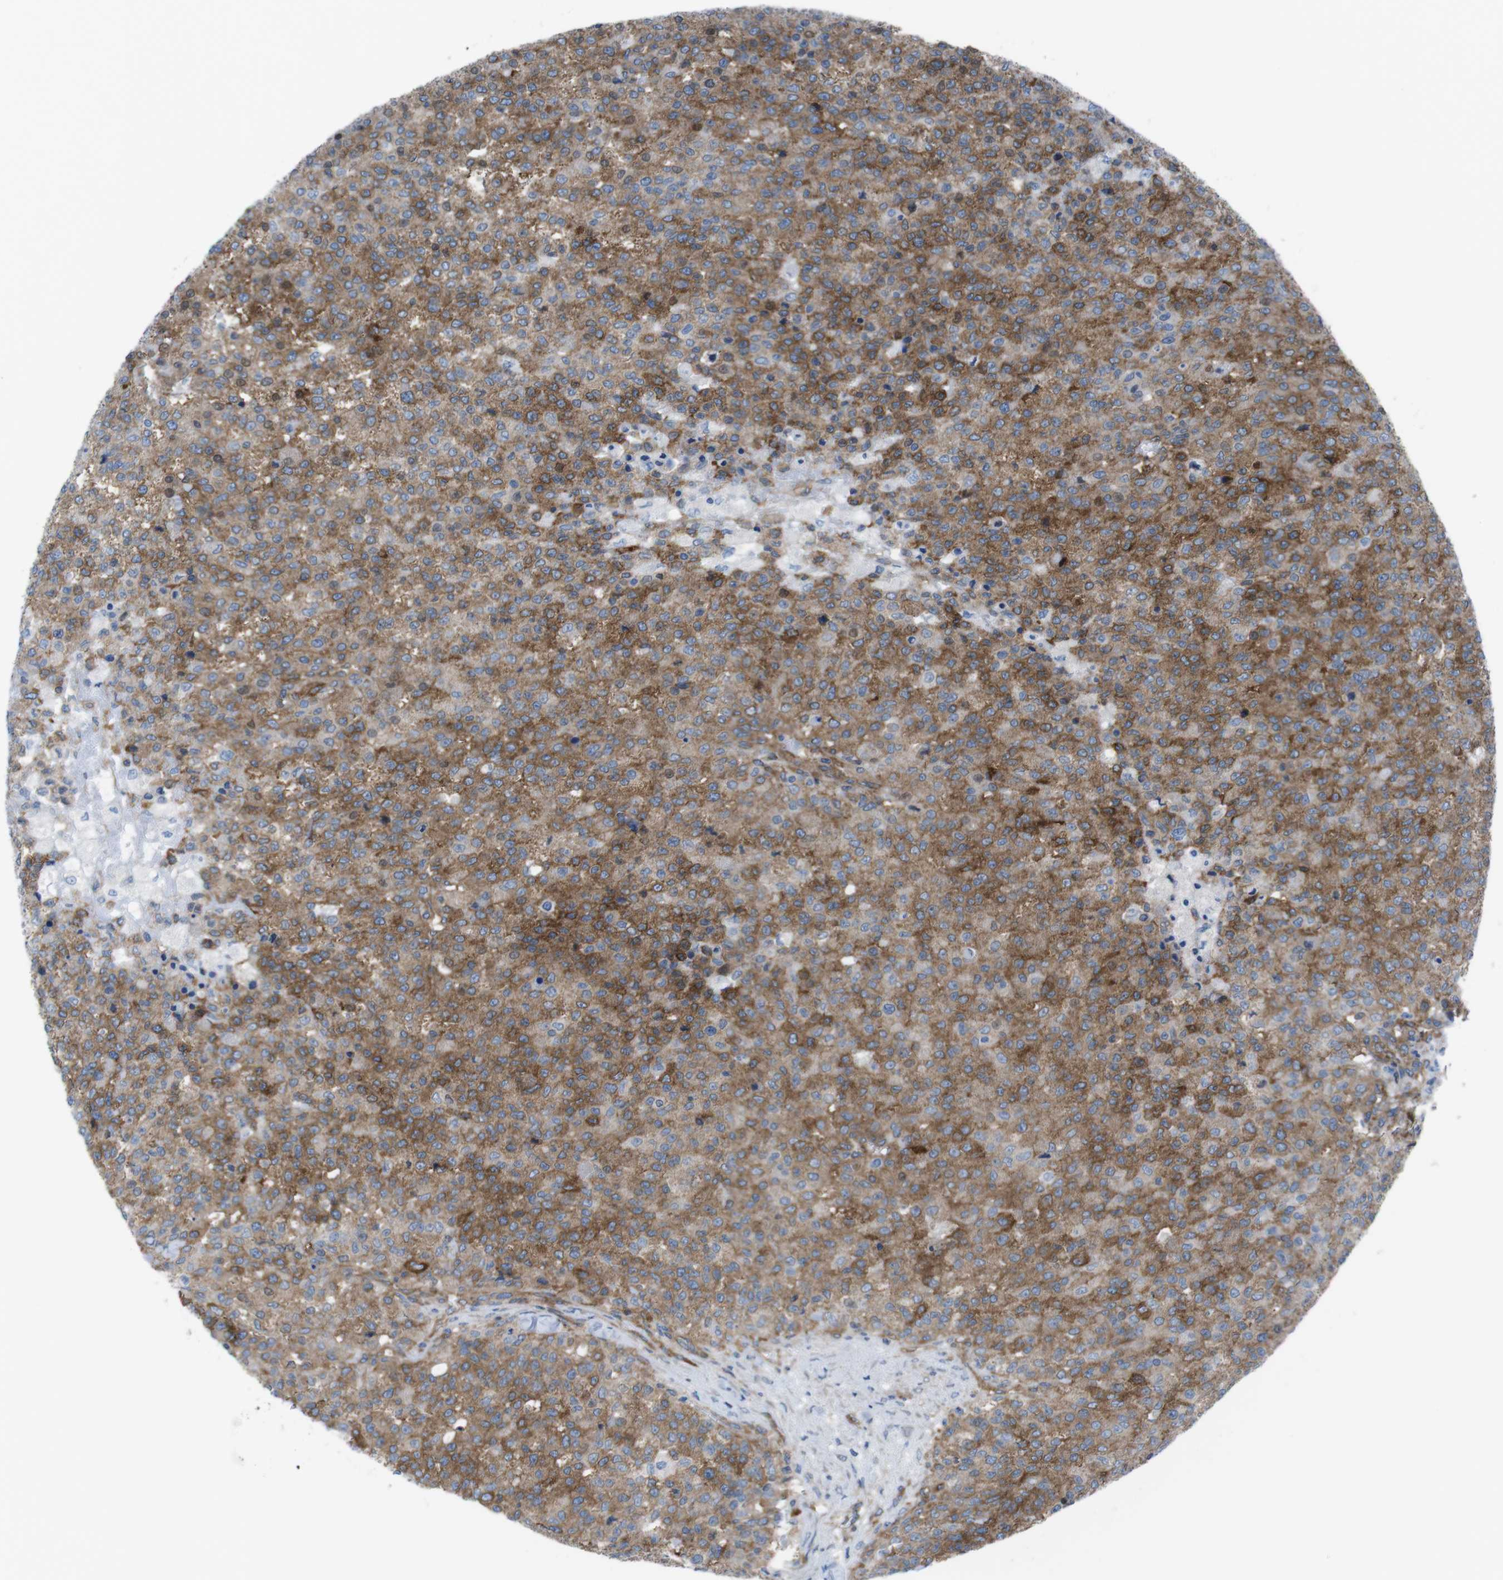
{"staining": {"intensity": "moderate", "quantity": ">75%", "location": "cytoplasmic/membranous"}, "tissue": "testis cancer", "cell_type": "Tumor cells", "image_type": "cancer", "snomed": [{"axis": "morphology", "description": "Seminoma, NOS"}, {"axis": "topography", "description": "Testis"}], "caption": "Moderate cytoplasmic/membranous staining is present in about >75% of tumor cells in testis cancer.", "gene": "DIAPH2", "patient": {"sex": "male", "age": 59}}